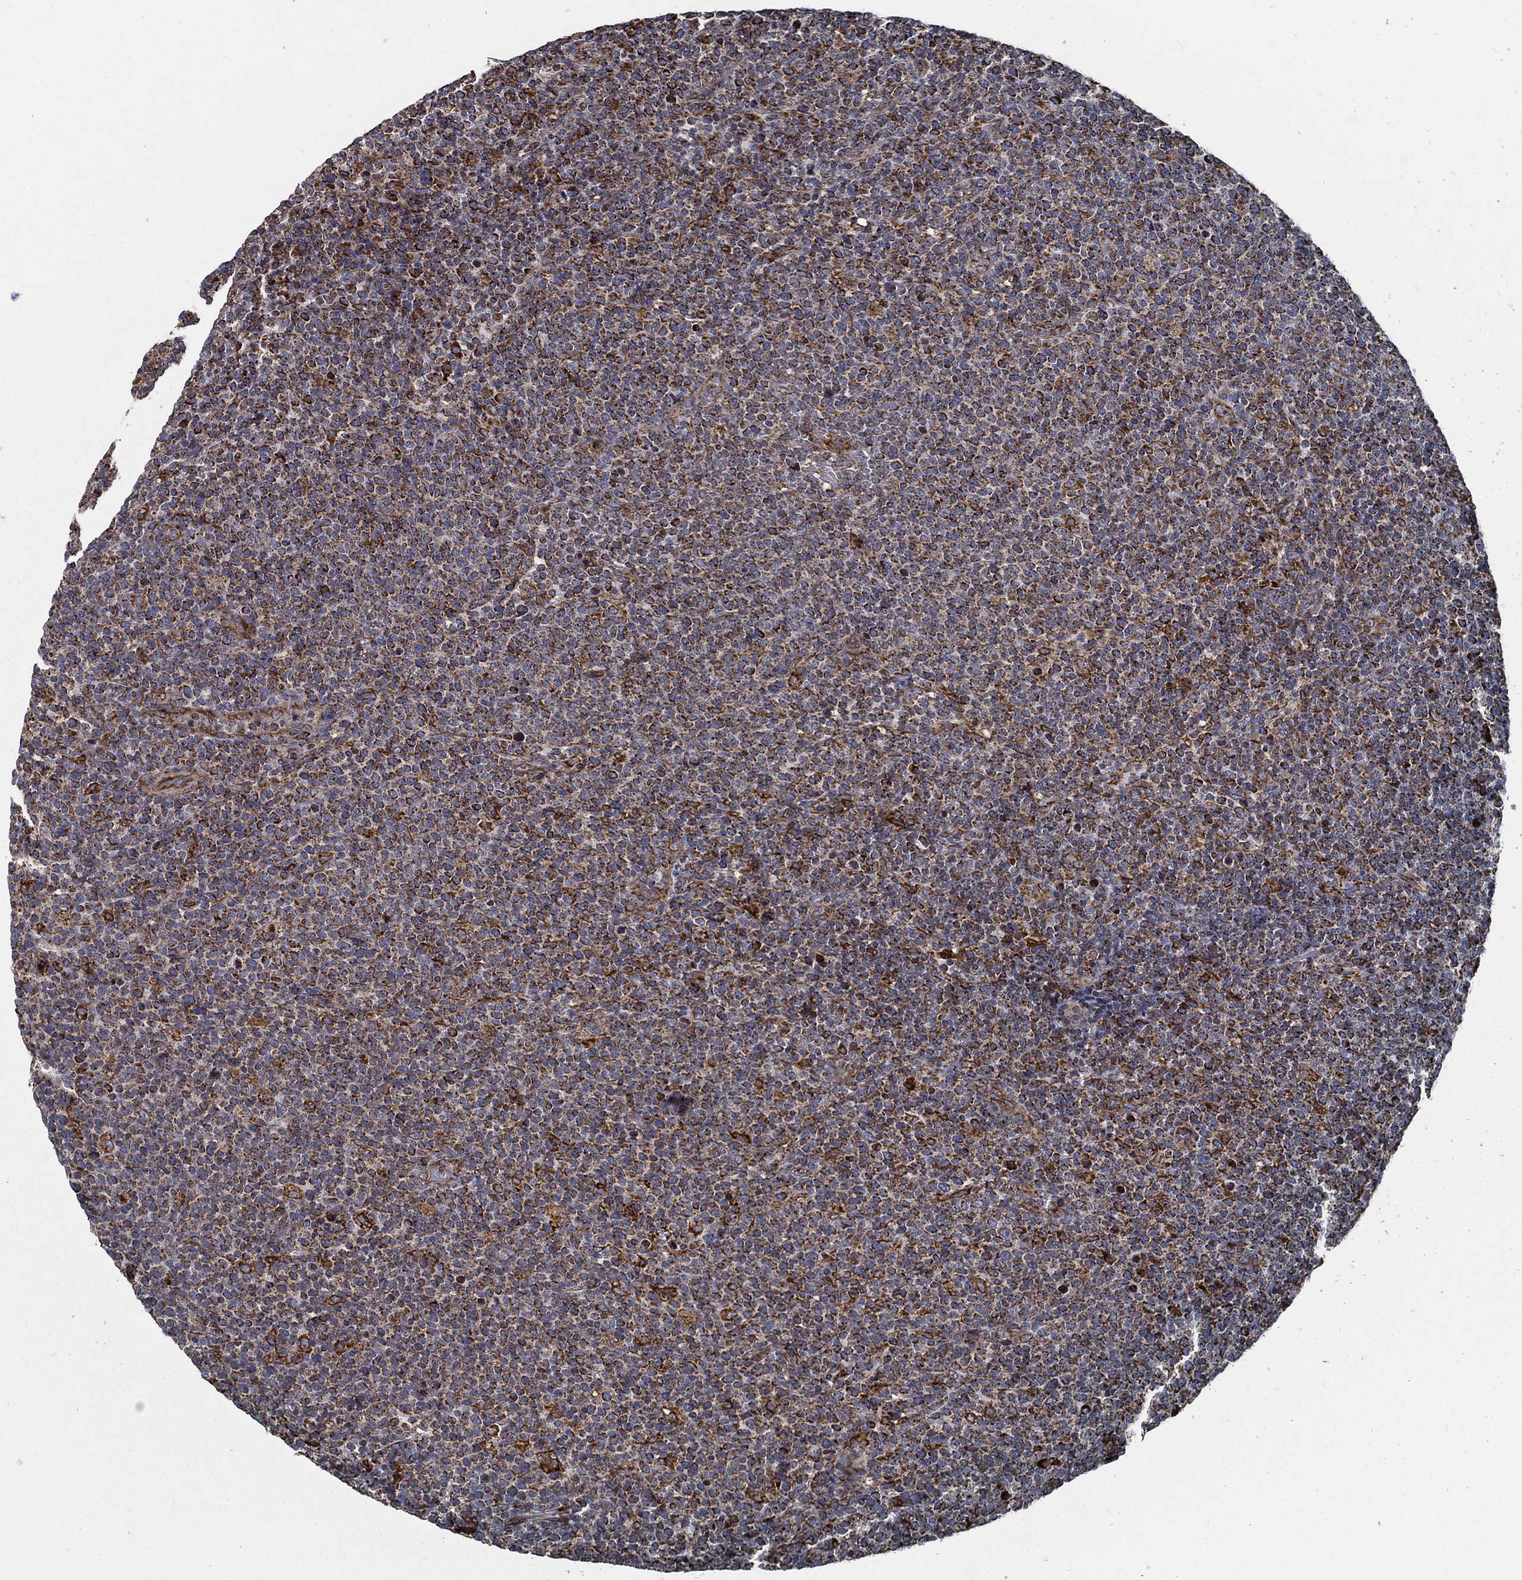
{"staining": {"intensity": "moderate", "quantity": "25%-75%", "location": "cytoplasmic/membranous"}, "tissue": "lymphoma", "cell_type": "Tumor cells", "image_type": "cancer", "snomed": [{"axis": "morphology", "description": "Malignant lymphoma, non-Hodgkin's type, High grade"}, {"axis": "topography", "description": "Lymph node"}], "caption": "The immunohistochemical stain labels moderate cytoplasmic/membranous positivity in tumor cells of lymphoma tissue.", "gene": "MT-CYB", "patient": {"sex": "male", "age": 61}}